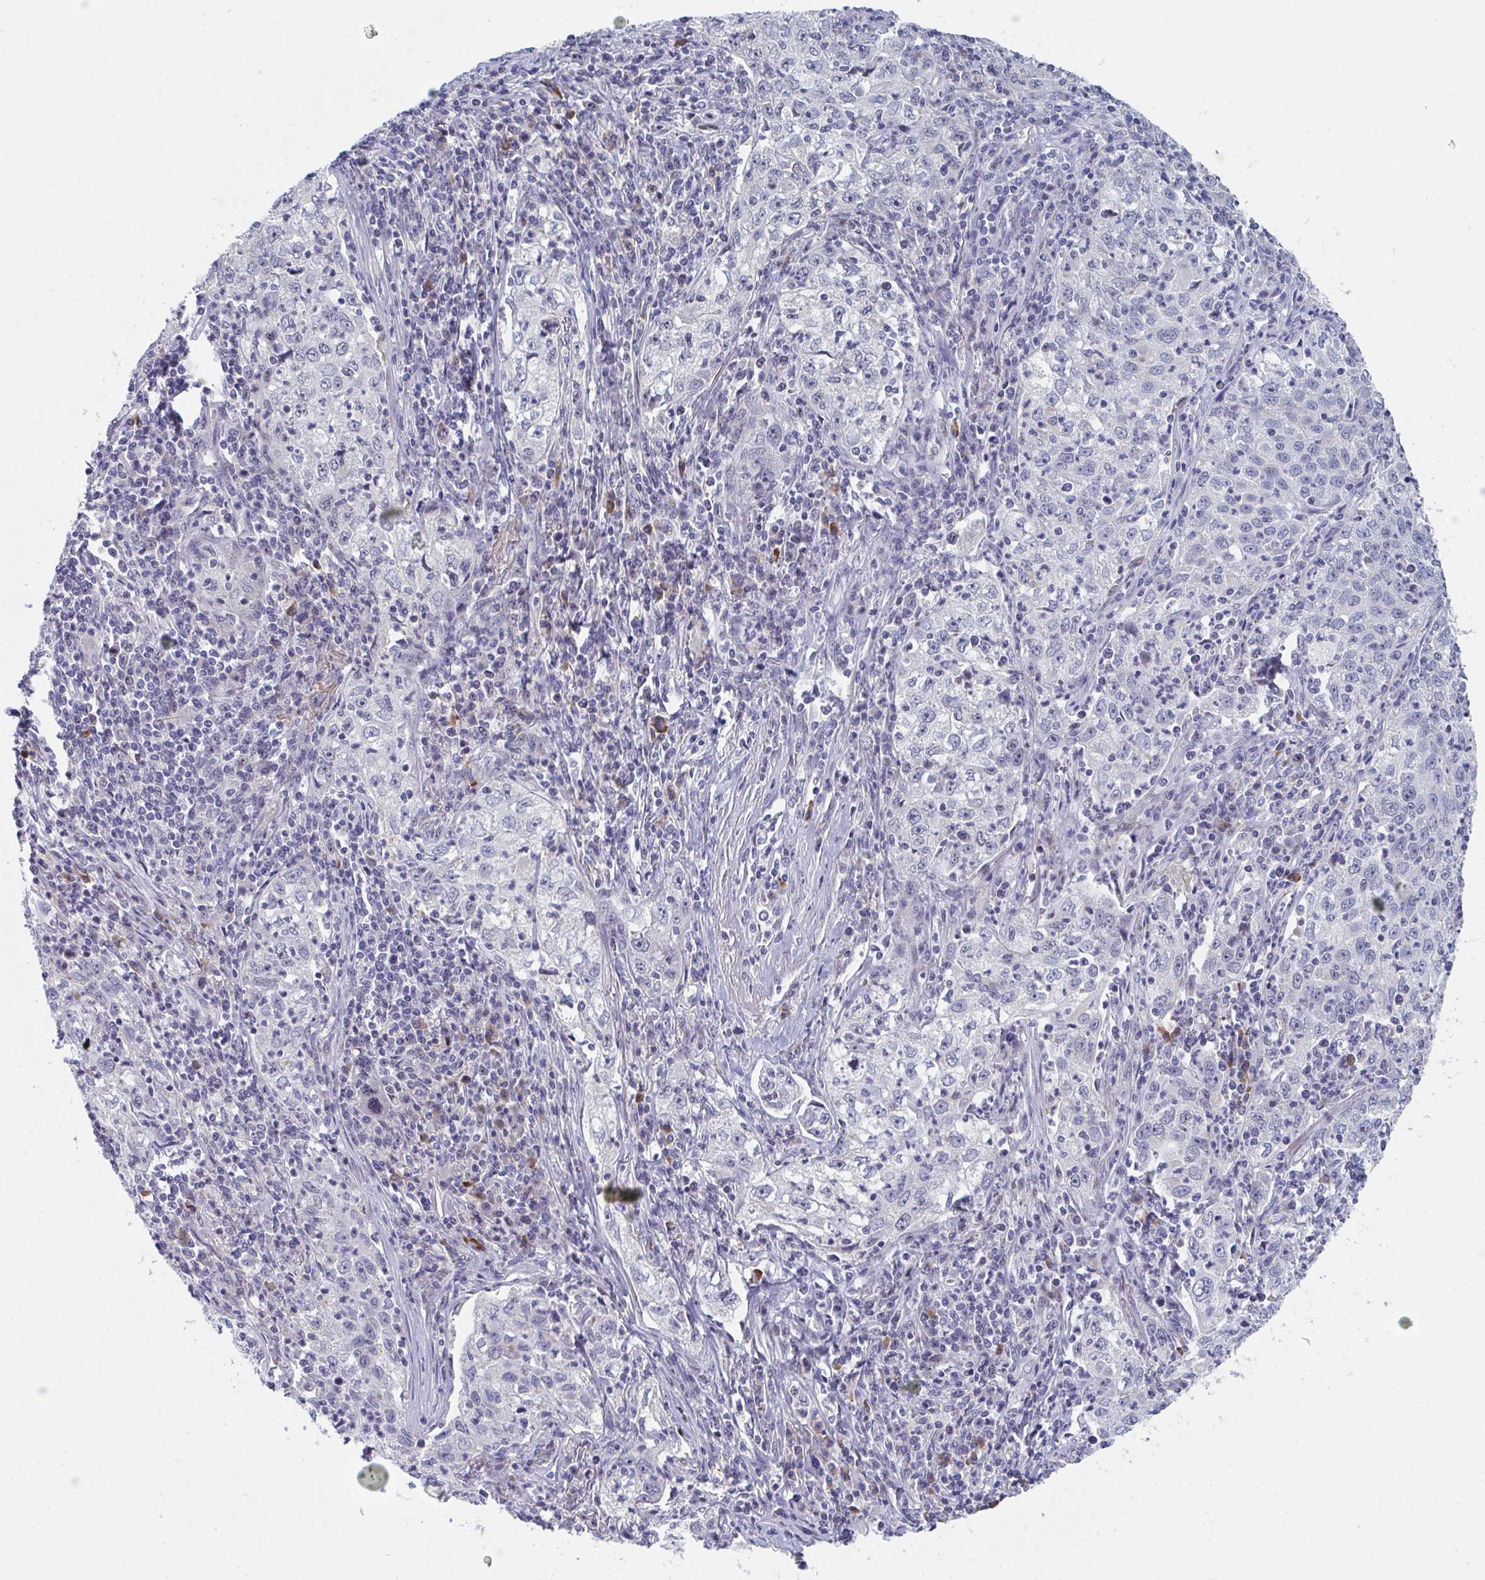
{"staining": {"intensity": "negative", "quantity": "none", "location": "none"}, "tissue": "lung cancer", "cell_type": "Tumor cells", "image_type": "cancer", "snomed": [{"axis": "morphology", "description": "Squamous cell carcinoma, NOS"}, {"axis": "topography", "description": "Lung"}], "caption": "High magnification brightfield microscopy of lung cancer (squamous cell carcinoma) stained with DAB (3,3'-diaminobenzidine) (brown) and counterstained with hematoxylin (blue): tumor cells show no significant expression.", "gene": "CENPT", "patient": {"sex": "male", "age": 71}}